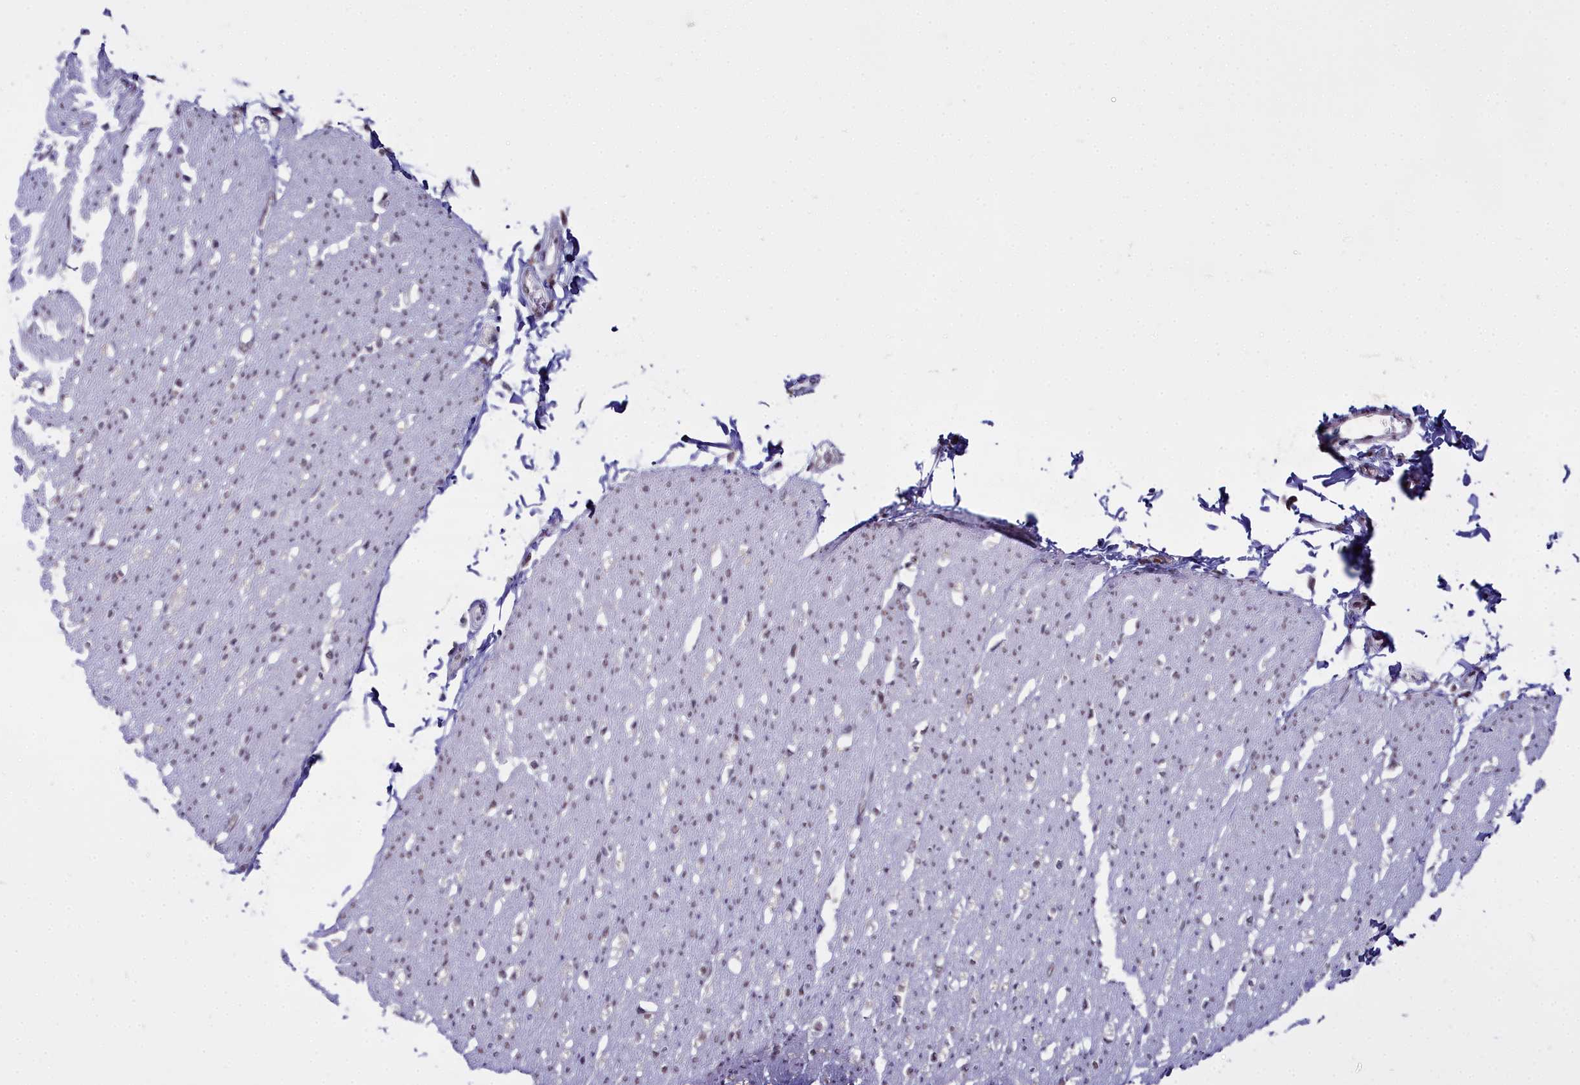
{"staining": {"intensity": "weak", "quantity": ">75%", "location": "nuclear"}, "tissue": "smooth muscle", "cell_type": "Smooth muscle cells", "image_type": "normal", "snomed": [{"axis": "morphology", "description": "Normal tissue, NOS"}, {"axis": "morphology", "description": "Adenocarcinoma, NOS"}, {"axis": "topography", "description": "Colon"}, {"axis": "topography", "description": "Peripheral nerve tissue"}], "caption": "DAB (3,3'-diaminobenzidine) immunohistochemical staining of benign smooth muscle exhibits weak nuclear protein expression in approximately >75% of smooth muscle cells.", "gene": "RBM12", "patient": {"sex": "male", "age": 14}}